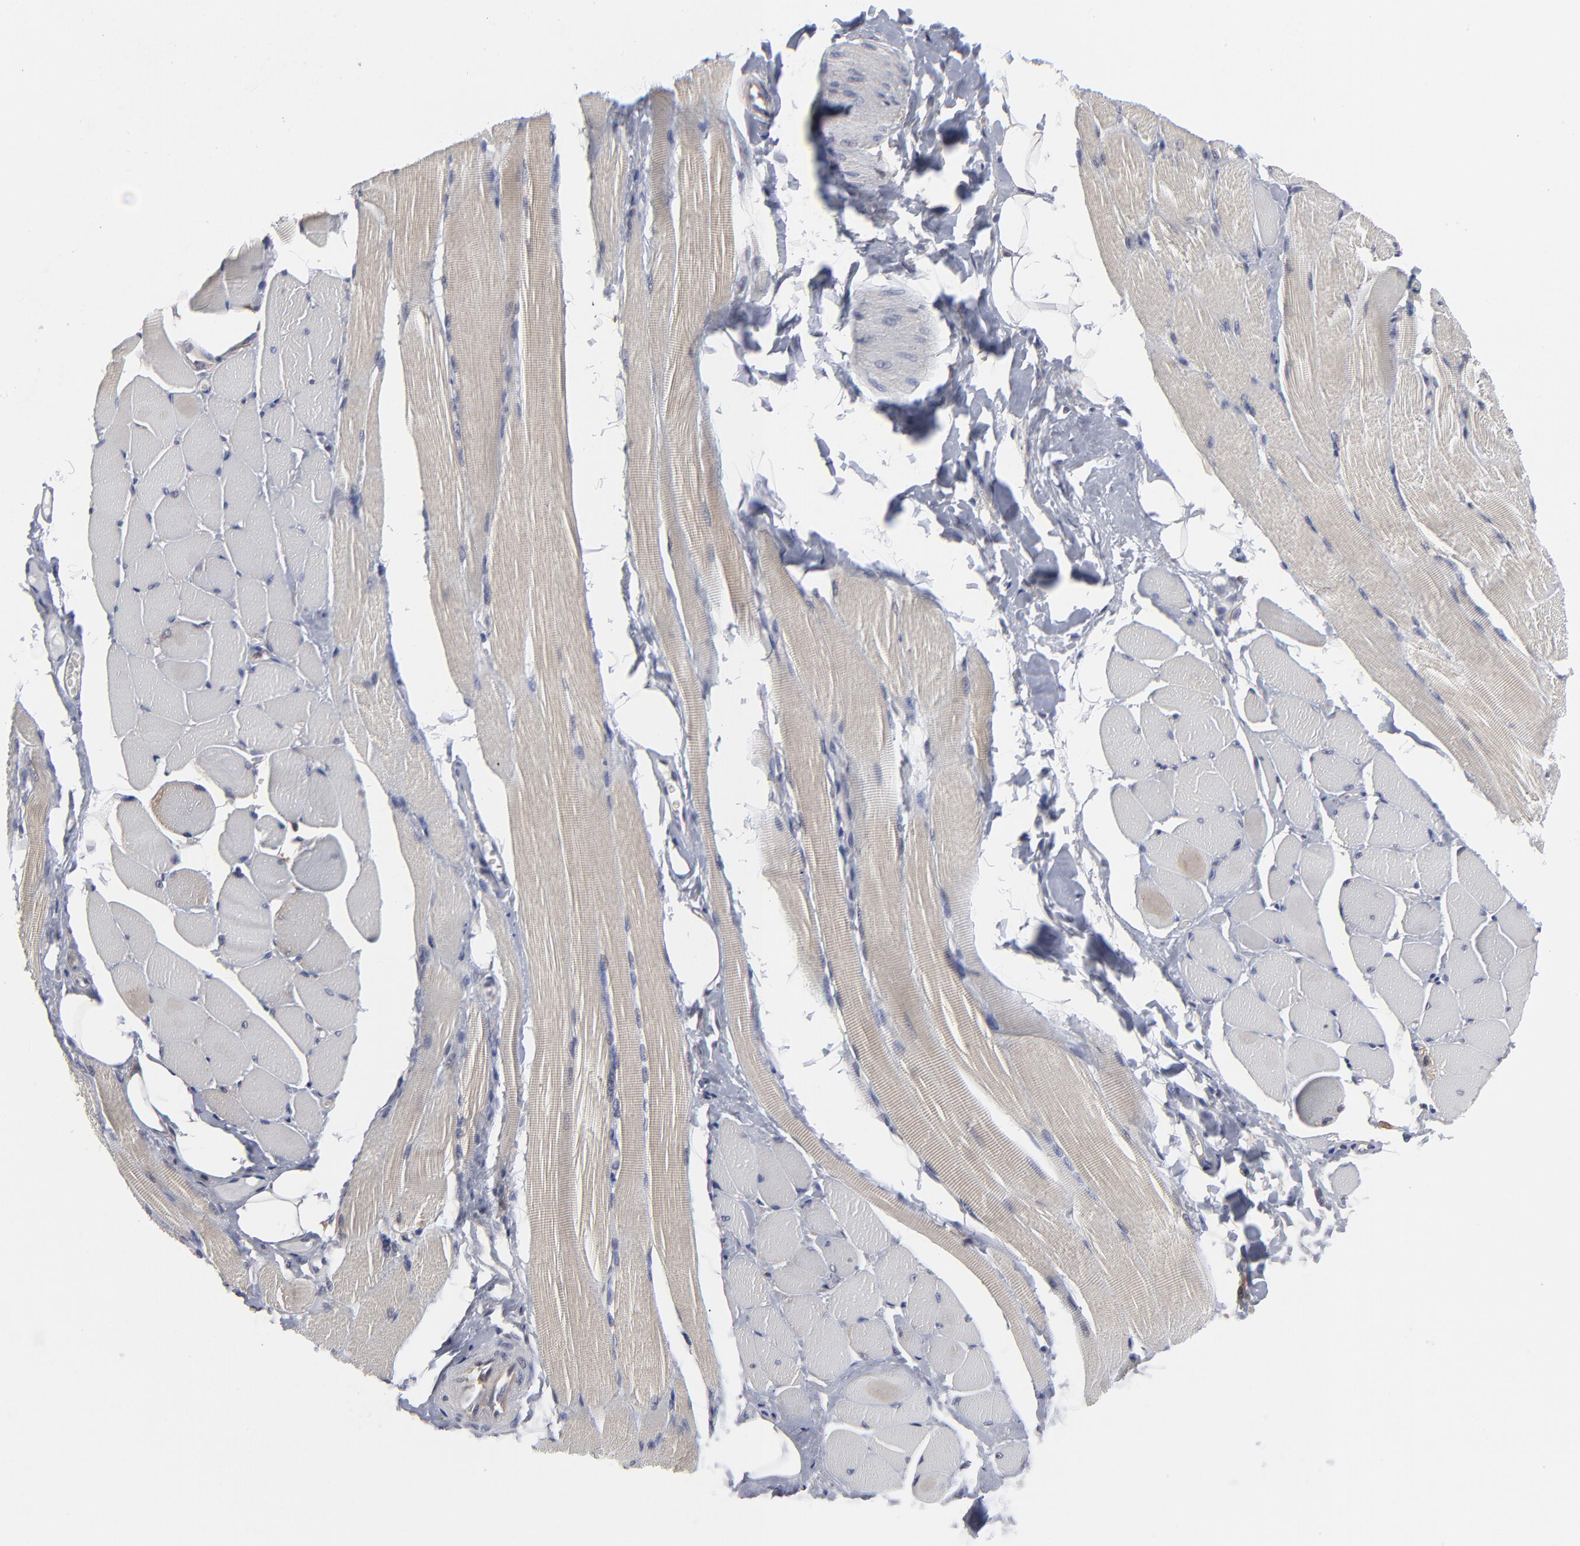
{"staining": {"intensity": "weak", "quantity": ">75%", "location": "cytoplasmic/membranous"}, "tissue": "skeletal muscle", "cell_type": "Myocytes", "image_type": "normal", "snomed": [{"axis": "morphology", "description": "Normal tissue, NOS"}, {"axis": "topography", "description": "Skeletal muscle"}, {"axis": "topography", "description": "Peripheral nerve tissue"}], "caption": "IHC of benign human skeletal muscle shows low levels of weak cytoplasmic/membranous expression in about >75% of myocytes.", "gene": "MAP2K1", "patient": {"sex": "female", "age": 84}}